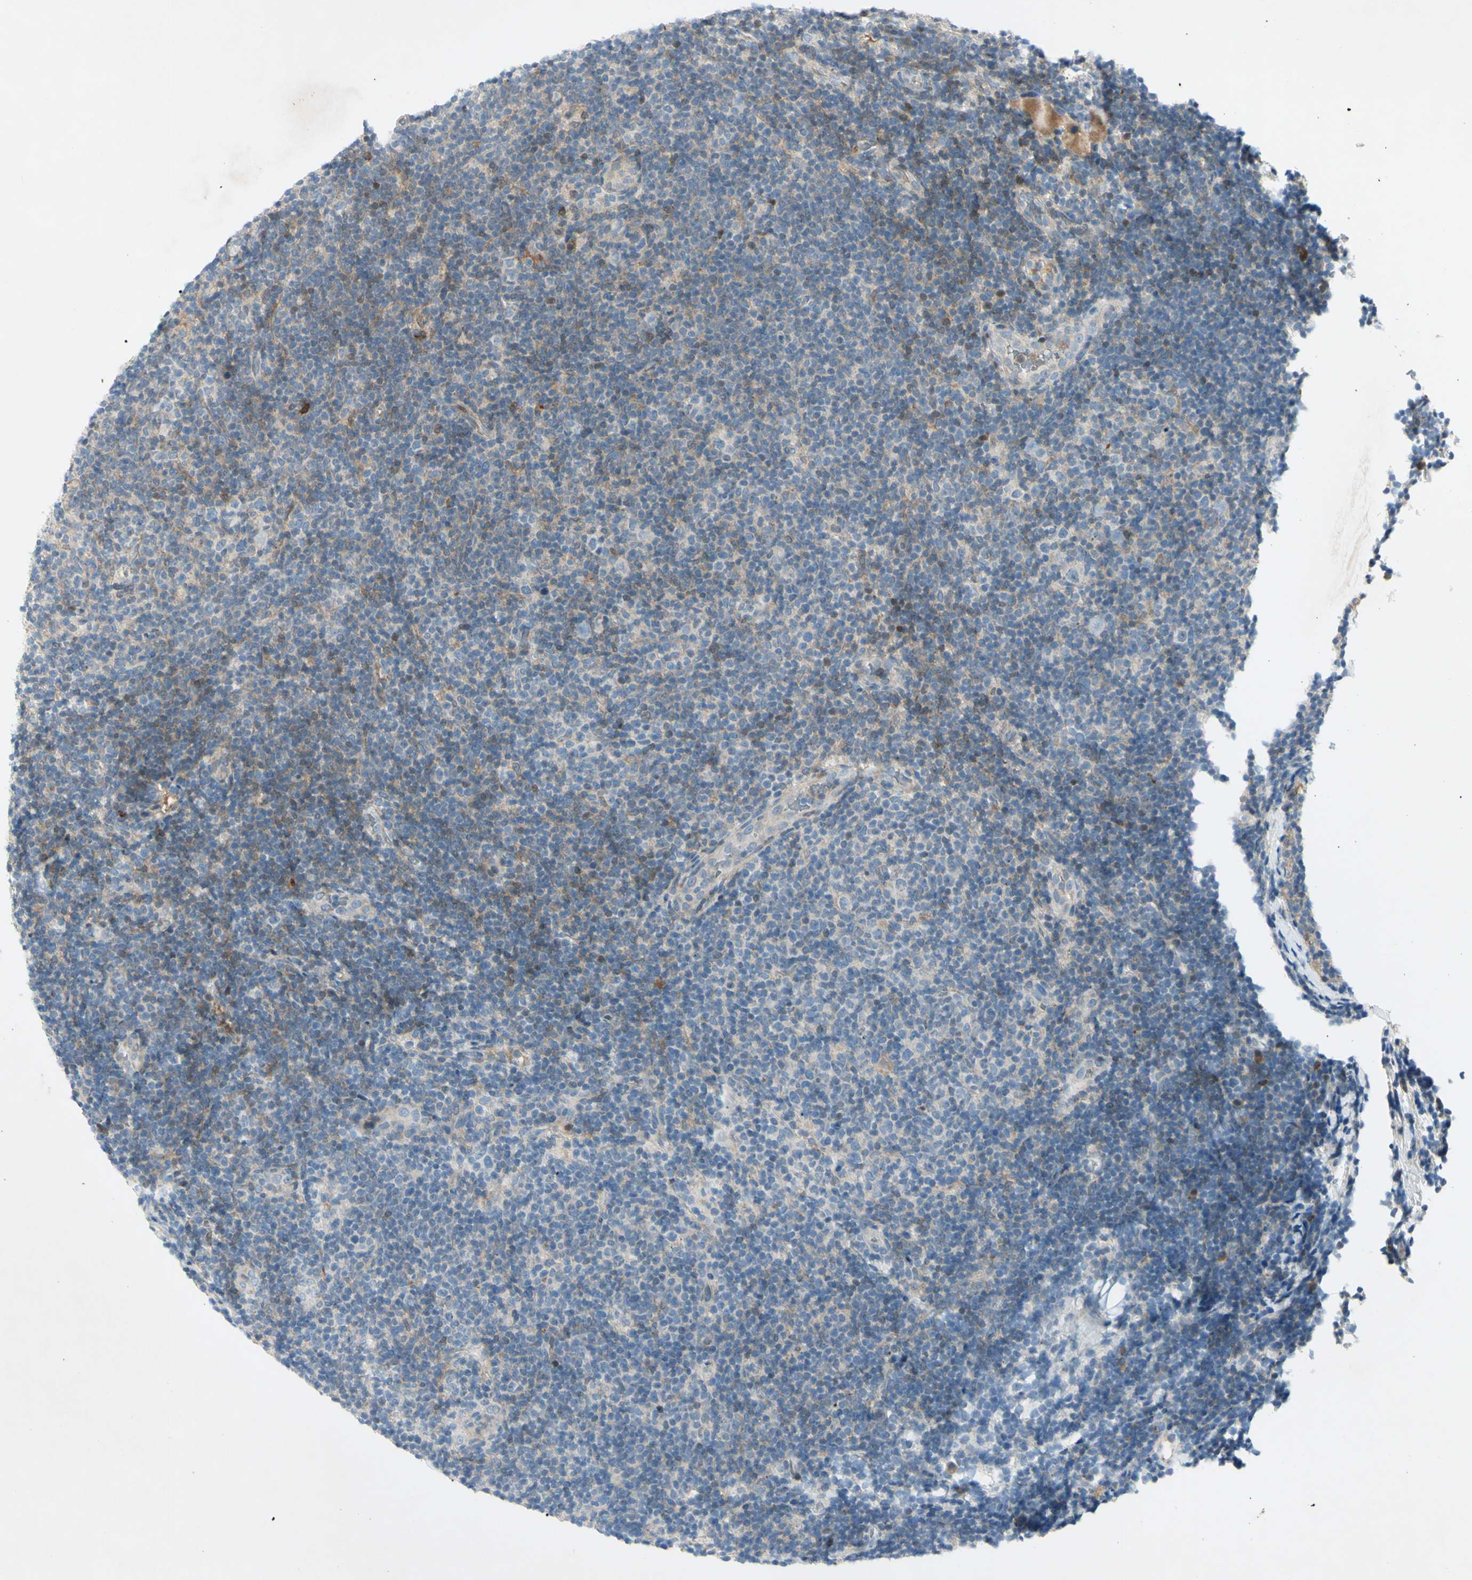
{"staining": {"intensity": "weak", "quantity": "25%-75%", "location": "cytoplasmic/membranous"}, "tissue": "lymphoma", "cell_type": "Tumor cells", "image_type": "cancer", "snomed": [{"axis": "morphology", "description": "Malignant lymphoma, non-Hodgkin's type, Low grade"}, {"axis": "topography", "description": "Lymph node"}], "caption": "This image displays lymphoma stained with immunohistochemistry (IHC) to label a protein in brown. The cytoplasmic/membranous of tumor cells show weak positivity for the protein. Nuclei are counter-stained blue.", "gene": "C1orf159", "patient": {"sex": "male", "age": 83}}